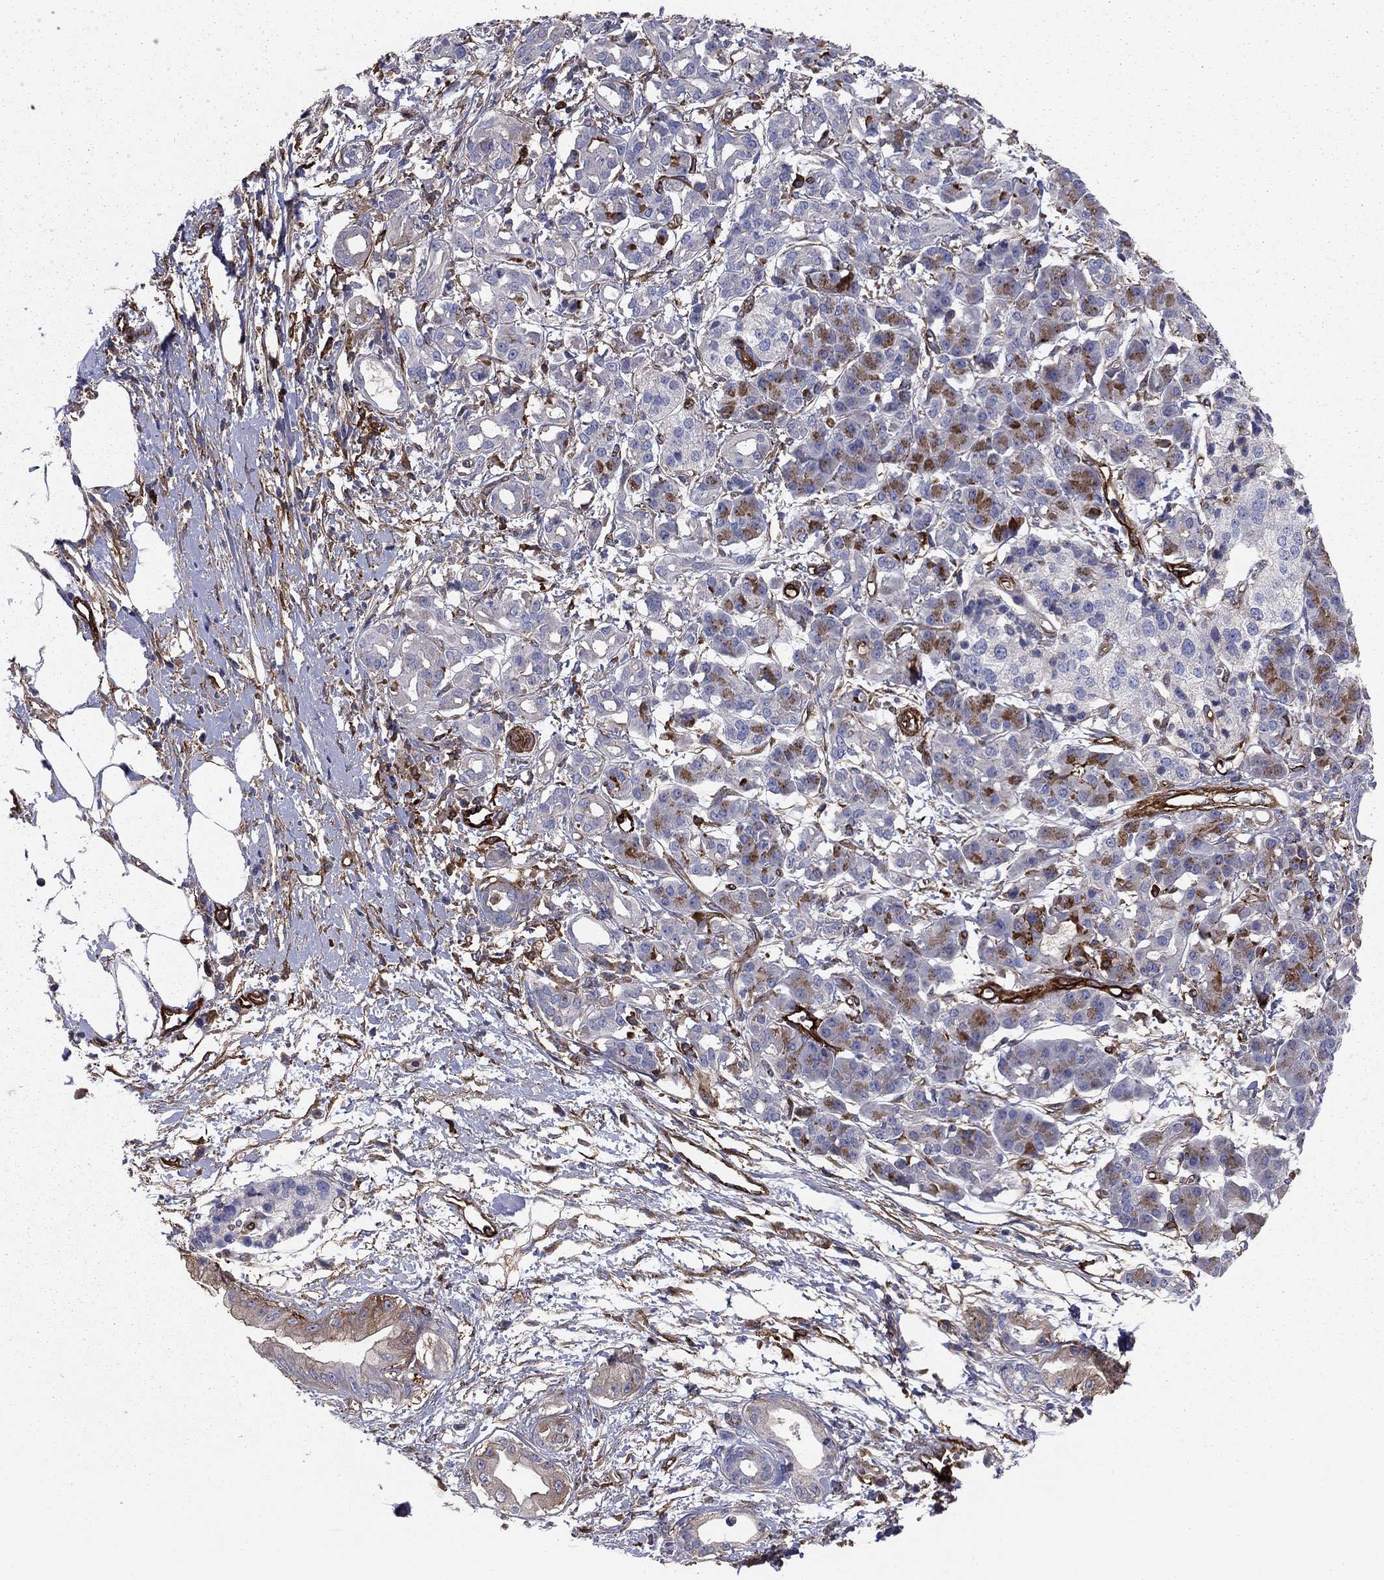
{"staining": {"intensity": "negative", "quantity": "none", "location": "none"}, "tissue": "pancreatic cancer", "cell_type": "Tumor cells", "image_type": "cancer", "snomed": [{"axis": "morphology", "description": "Adenocarcinoma, NOS"}, {"axis": "topography", "description": "Pancreas"}], "caption": "DAB (3,3'-diaminobenzidine) immunohistochemical staining of human pancreatic cancer (adenocarcinoma) reveals no significant staining in tumor cells.", "gene": "EHBP1L1", "patient": {"sex": "male", "age": 72}}